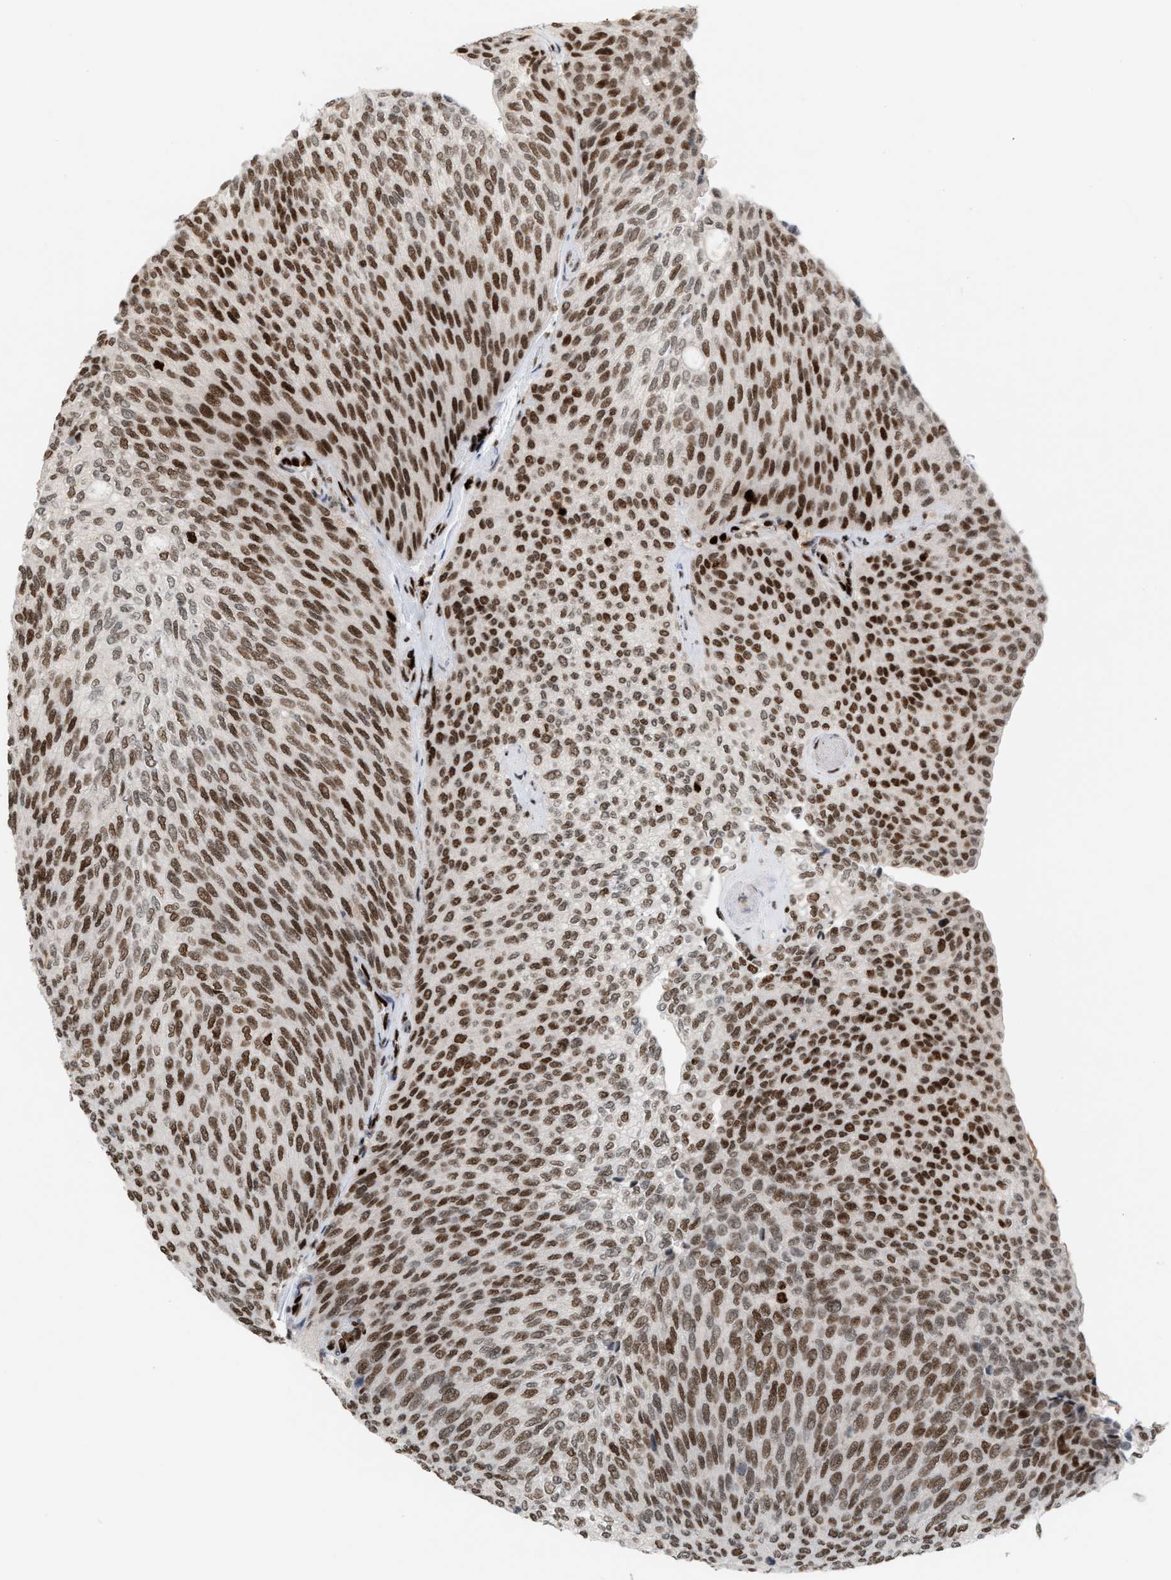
{"staining": {"intensity": "strong", "quantity": ">75%", "location": "nuclear"}, "tissue": "urothelial cancer", "cell_type": "Tumor cells", "image_type": "cancer", "snomed": [{"axis": "morphology", "description": "Urothelial carcinoma, Low grade"}, {"axis": "topography", "description": "Urinary bladder"}], "caption": "Urothelial carcinoma (low-grade) tissue displays strong nuclear positivity in about >75% of tumor cells, visualized by immunohistochemistry. The protein of interest is shown in brown color, while the nuclei are stained blue.", "gene": "RNASEK-C17orf49", "patient": {"sex": "female", "age": 79}}